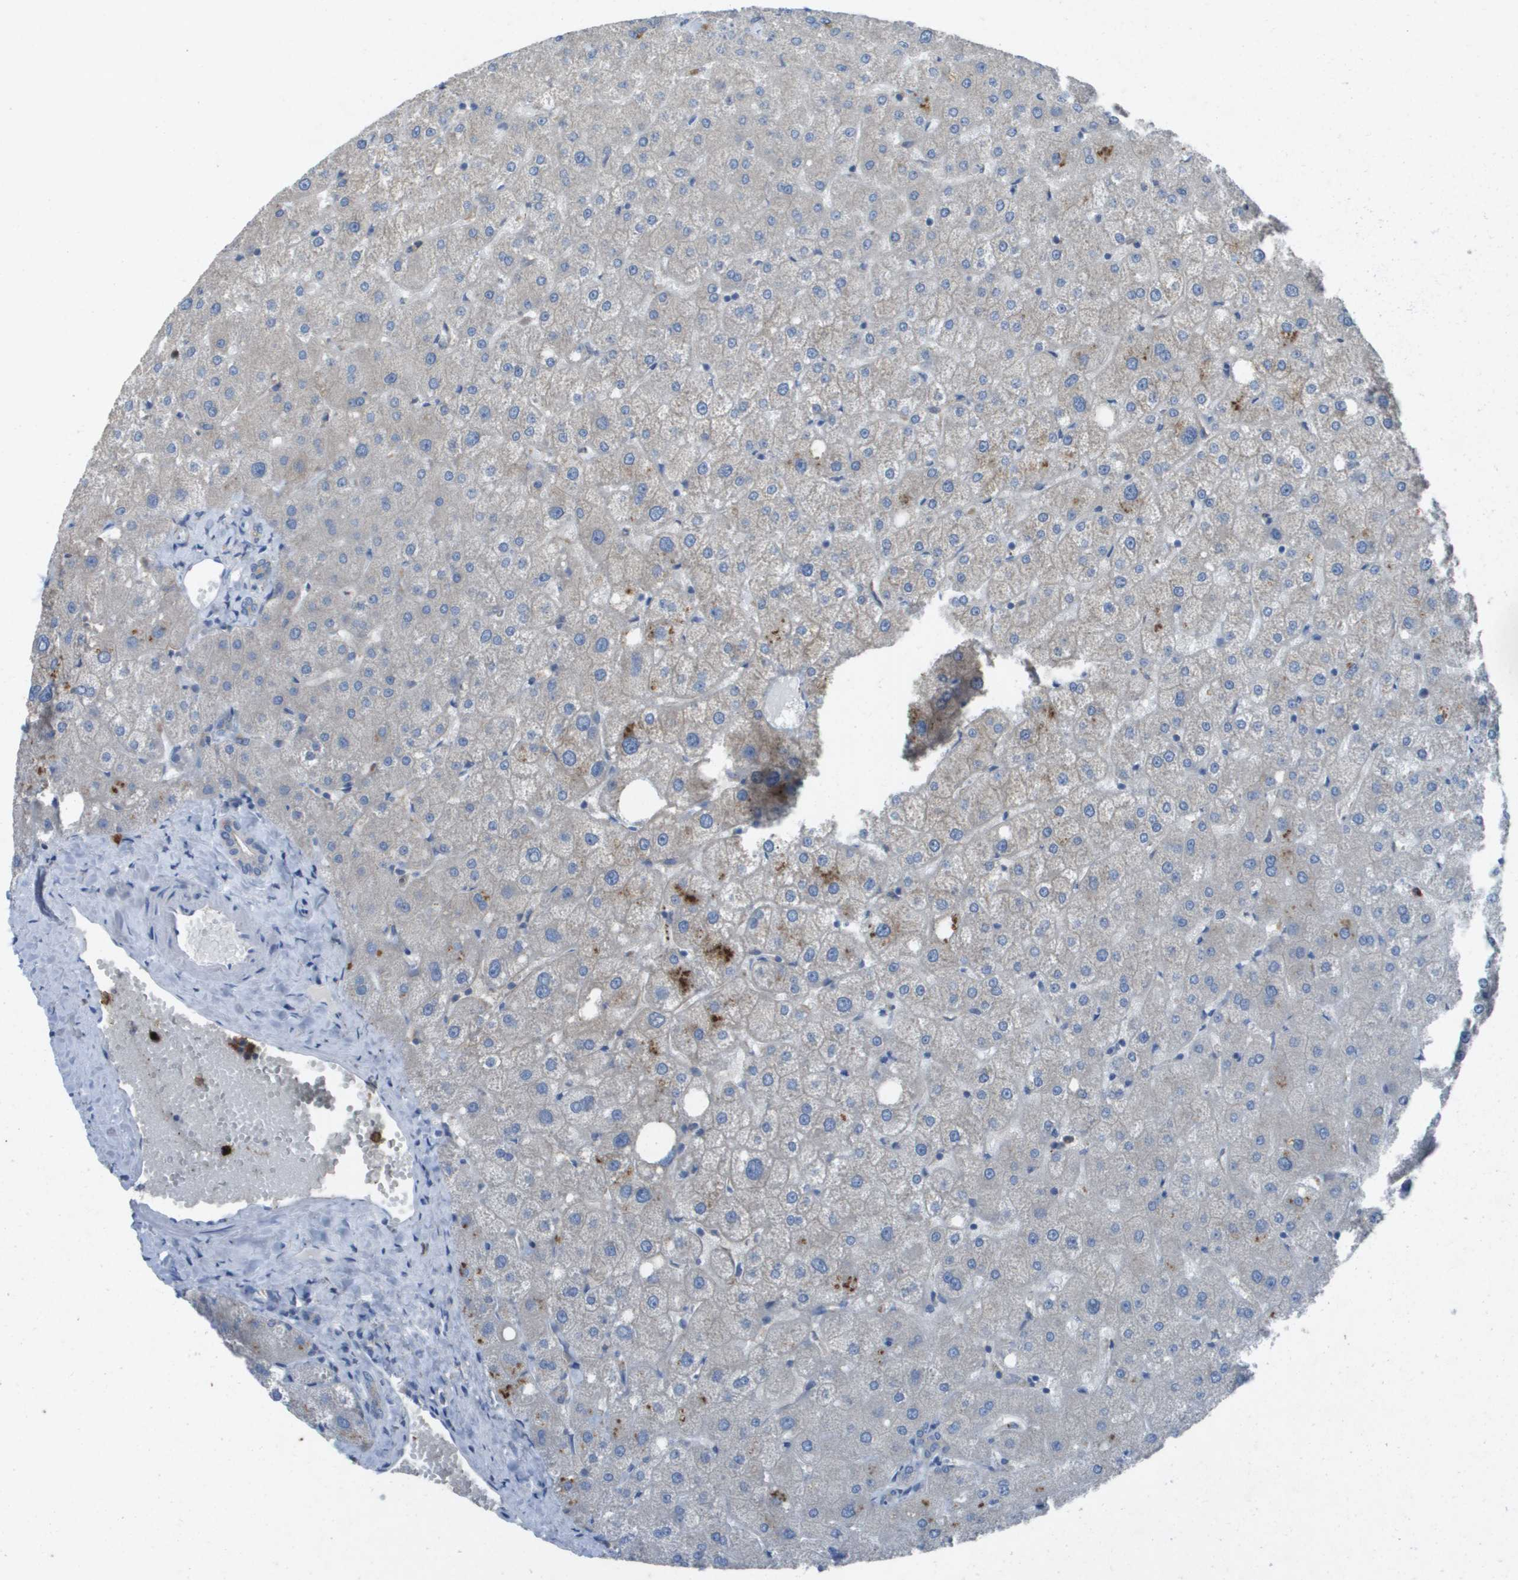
{"staining": {"intensity": "negative", "quantity": "none", "location": "none"}, "tissue": "liver", "cell_type": "Cholangiocytes", "image_type": "normal", "snomed": [{"axis": "morphology", "description": "Normal tissue, NOS"}, {"axis": "topography", "description": "Liver"}], "caption": "Immunohistochemistry photomicrograph of unremarkable liver: liver stained with DAB shows no significant protein expression in cholangiocytes. (Brightfield microscopy of DAB immunohistochemistry (IHC) at high magnification).", "gene": "CLCA4", "patient": {"sex": "male", "age": 73}}